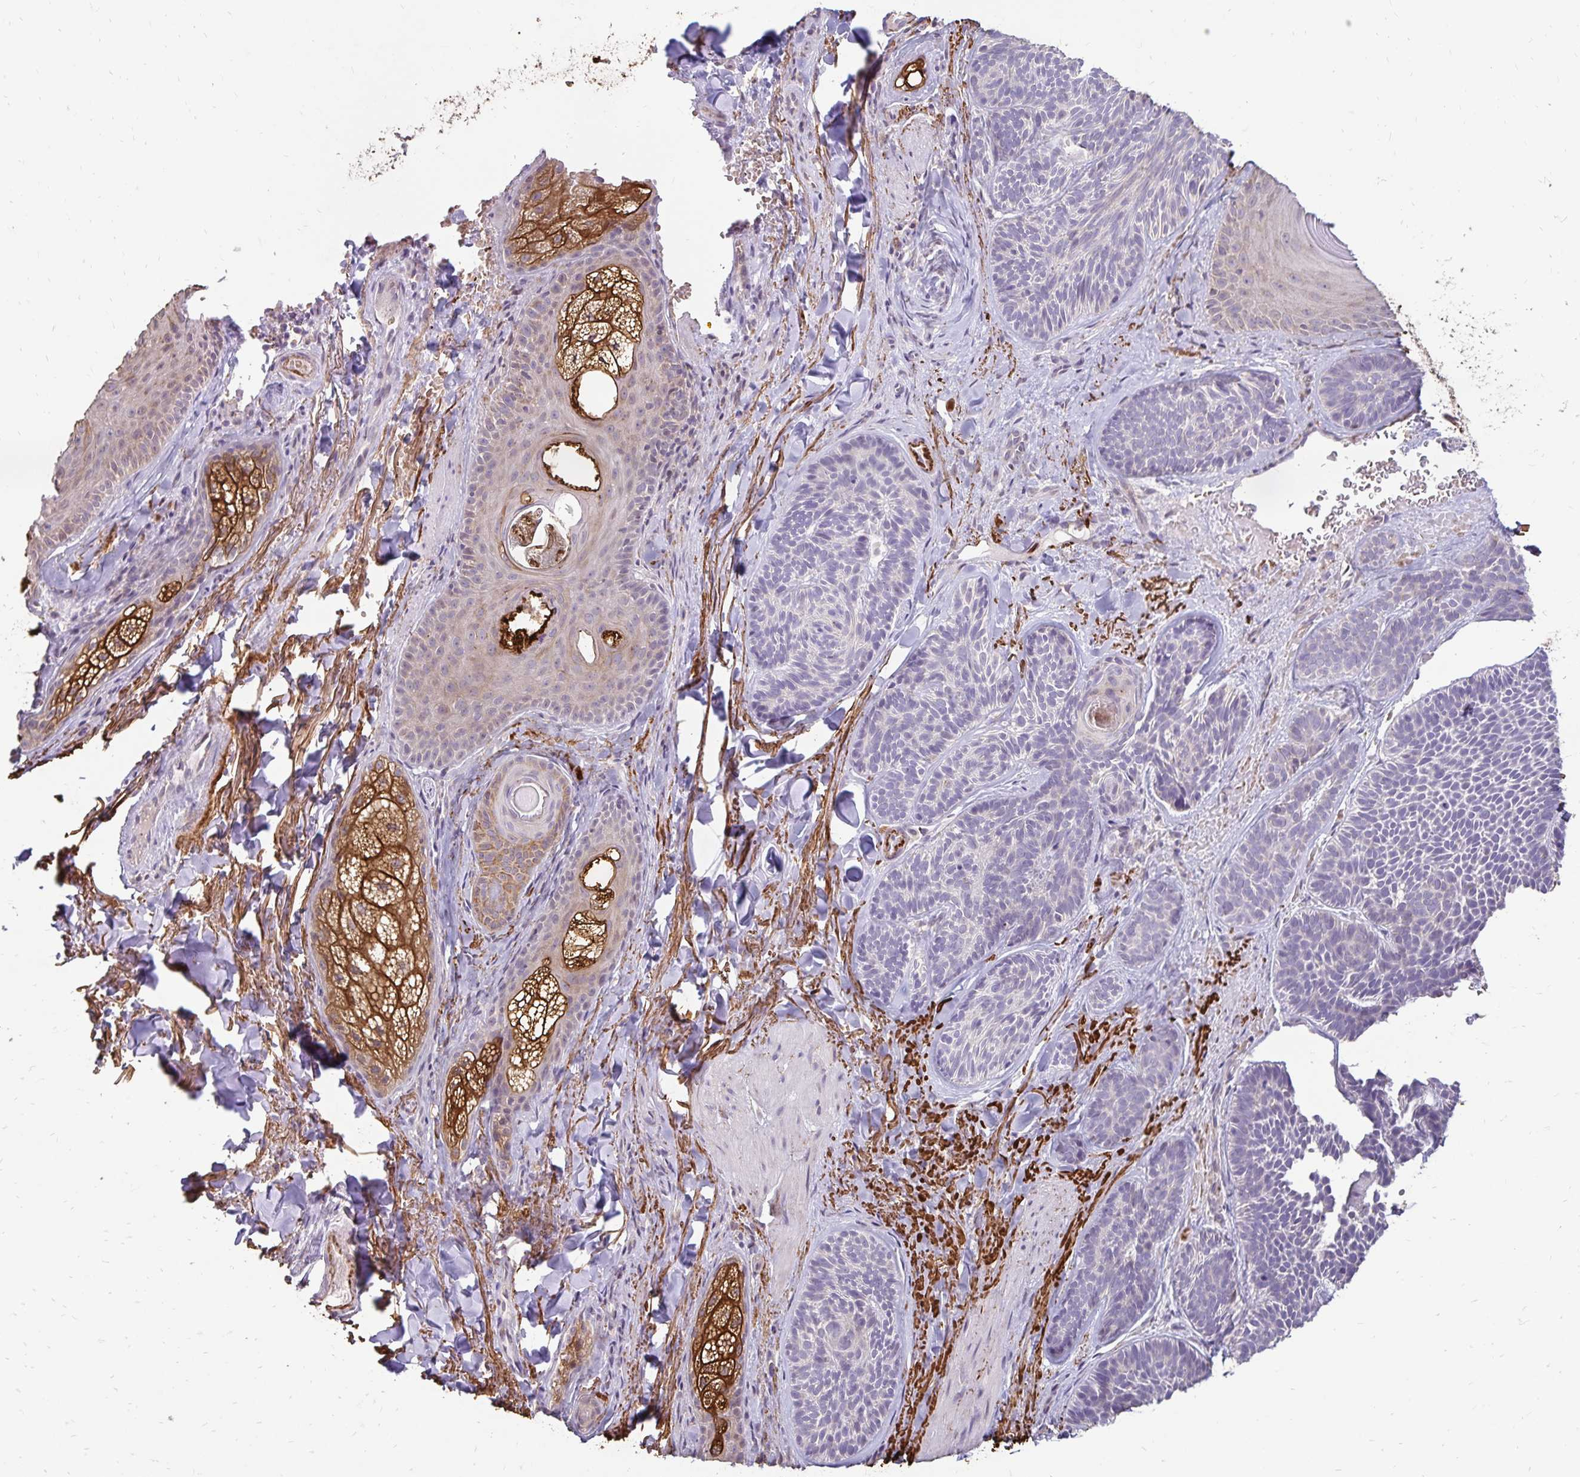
{"staining": {"intensity": "negative", "quantity": "none", "location": "none"}, "tissue": "skin cancer", "cell_type": "Tumor cells", "image_type": "cancer", "snomed": [{"axis": "morphology", "description": "Basal cell carcinoma"}, {"axis": "topography", "description": "Skin"}], "caption": "The image shows no significant staining in tumor cells of skin cancer (basal cell carcinoma).", "gene": "EMC10", "patient": {"sex": "male", "age": 81}}